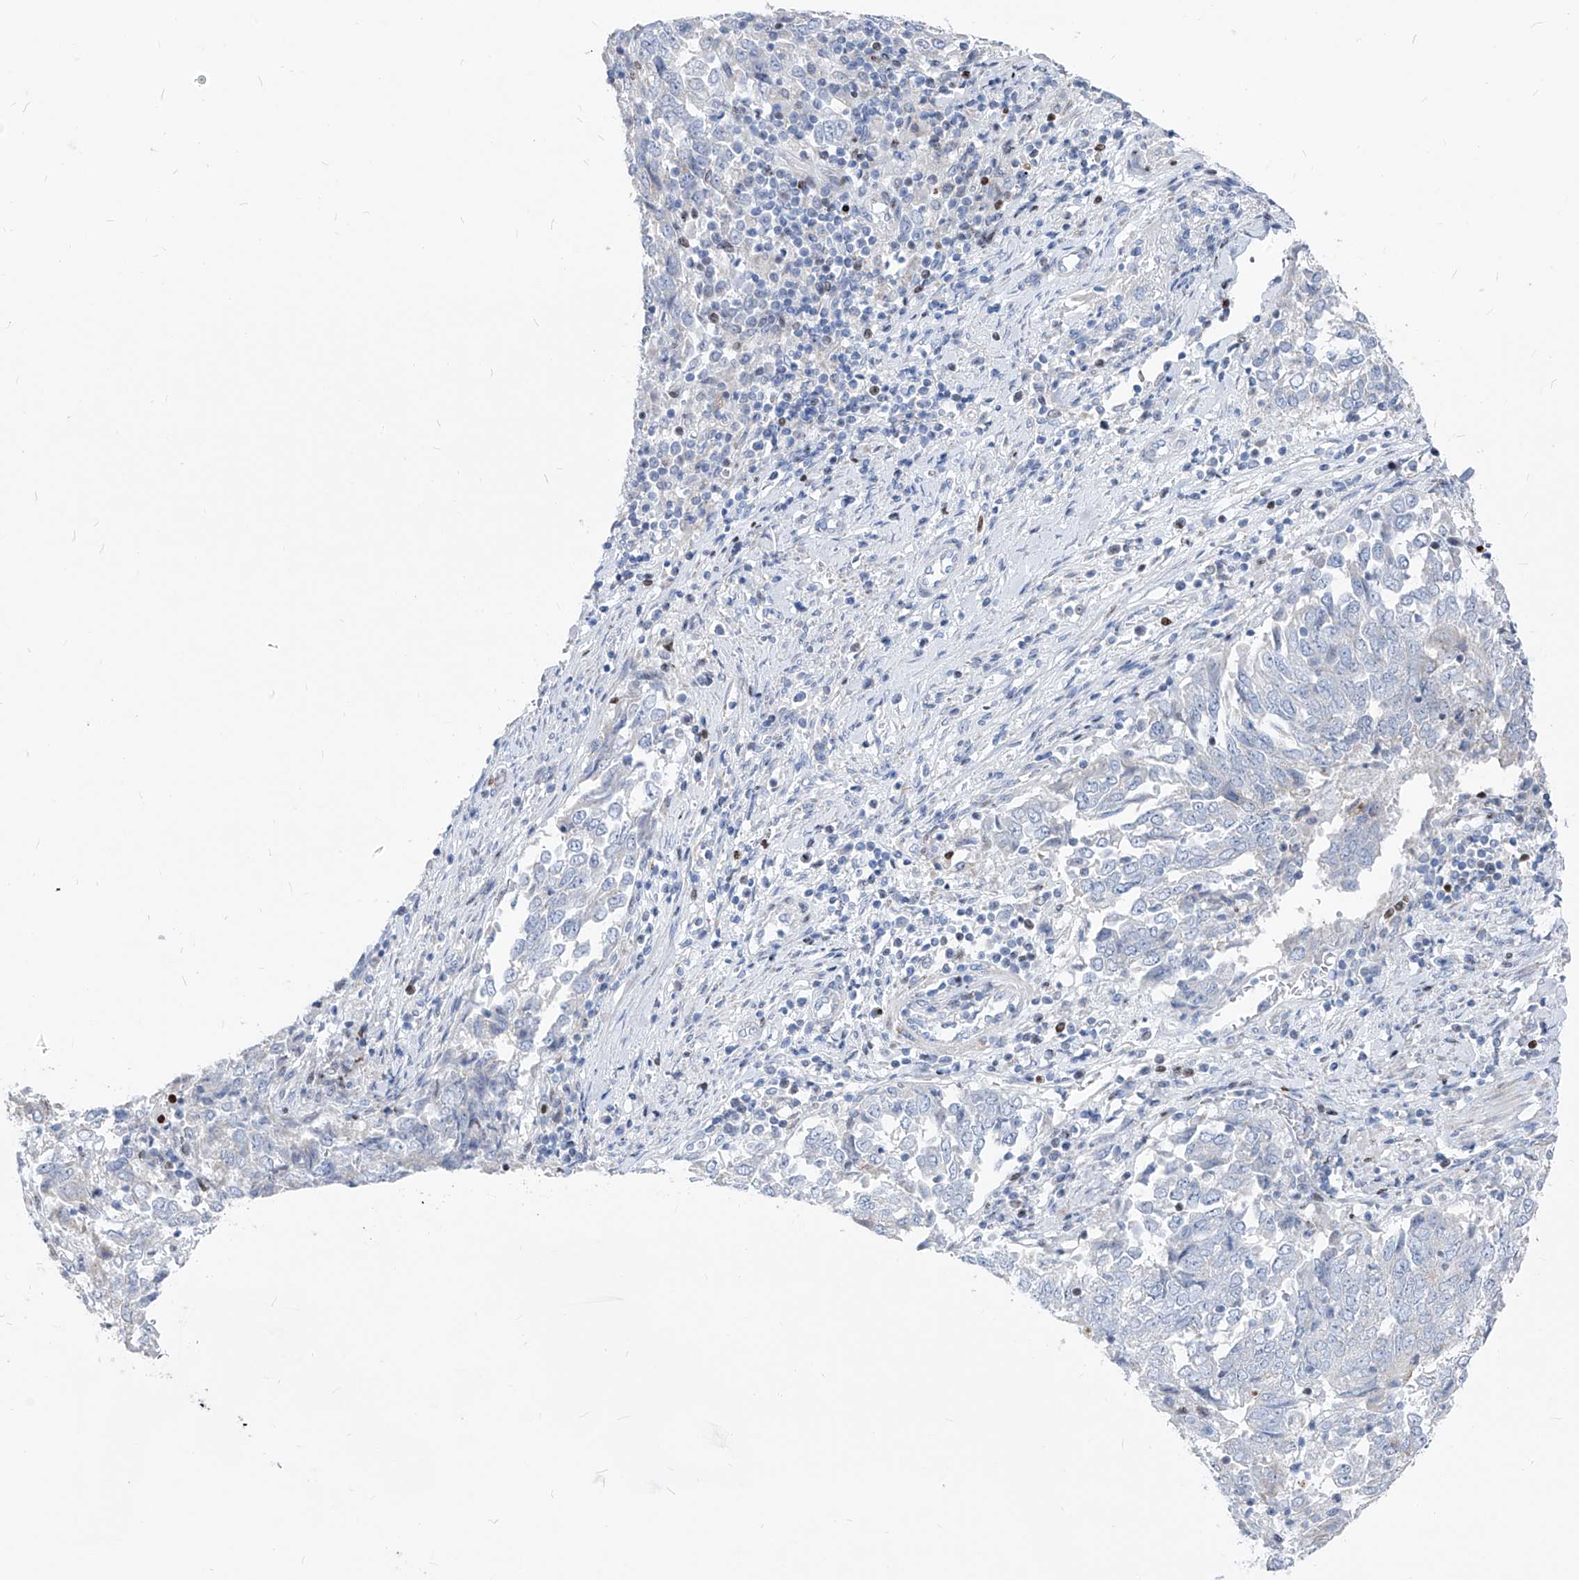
{"staining": {"intensity": "negative", "quantity": "none", "location": "none"}, "tissue": "endometrial cancer", "cell_type": "Tumor cells", "image_type": "cancer", "snomed": [{"axis": "morphology", "description": "Adenocarcinoma, NOS"}, {"axis": "topography", "description": "Endometrium"}], "caption": "Tumor cells show no significant staining in endometrial cancer (adenocarcinoma).", "gene": "FRS3", "patient": {"sex": "female", "age": 80}}